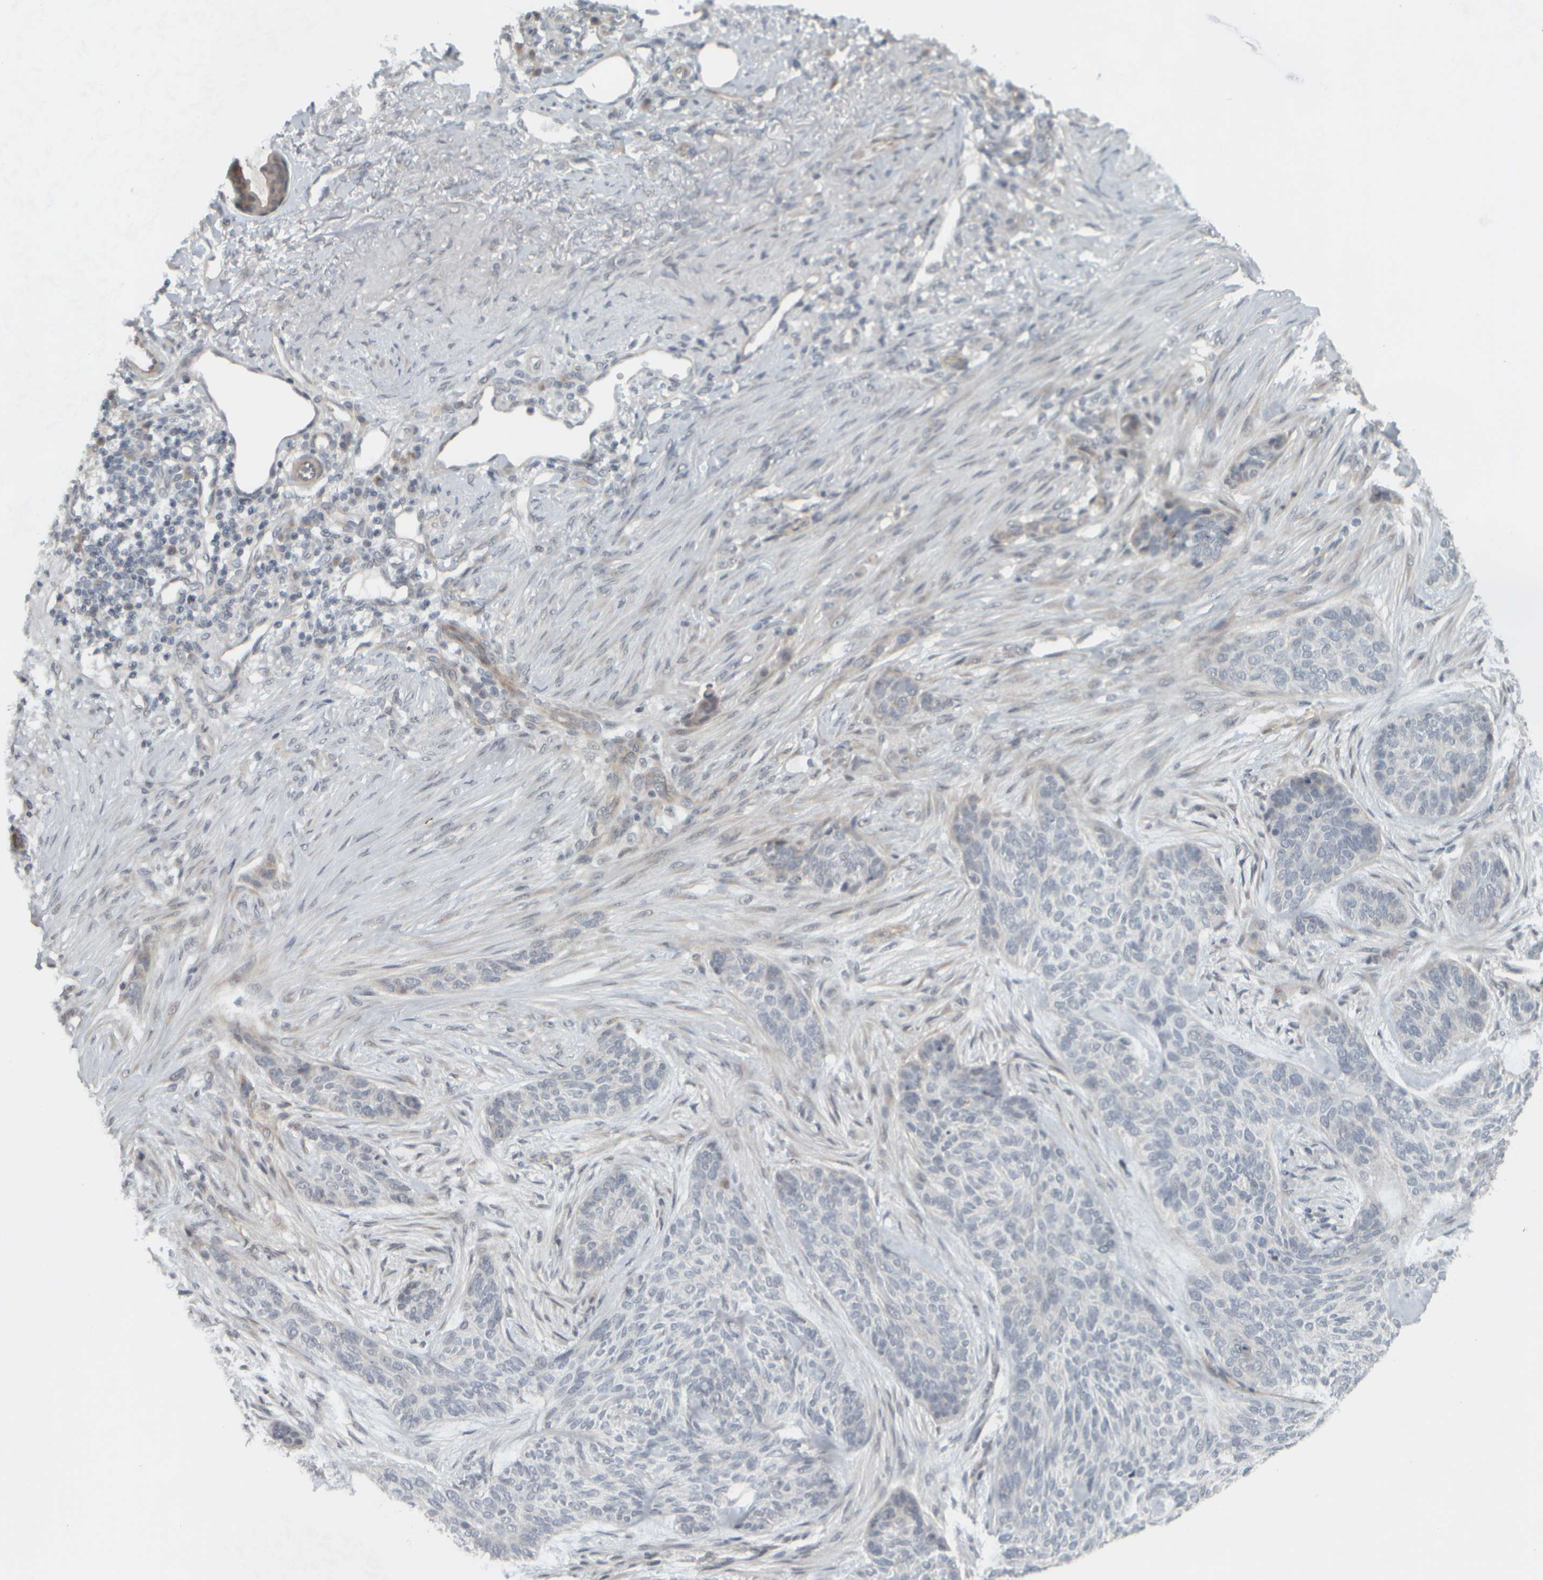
{"staining": {"intensity": "negative", "quantity": "none", "location": "none"}, "tissue": "skin cancer", "cell_type": "Tumor cells", "image_type": "cancer", "snomed": [{"axis": "morphology", "description": "Basal cell carcinoma"}, {"axis": "topography", "description": "Skin"}], "caption": "Tumor cells show no significant protein positivity in skin basal cell carcinoma.", "gene": "NAPG", "patient": {"sex": "male", "age": 55}}